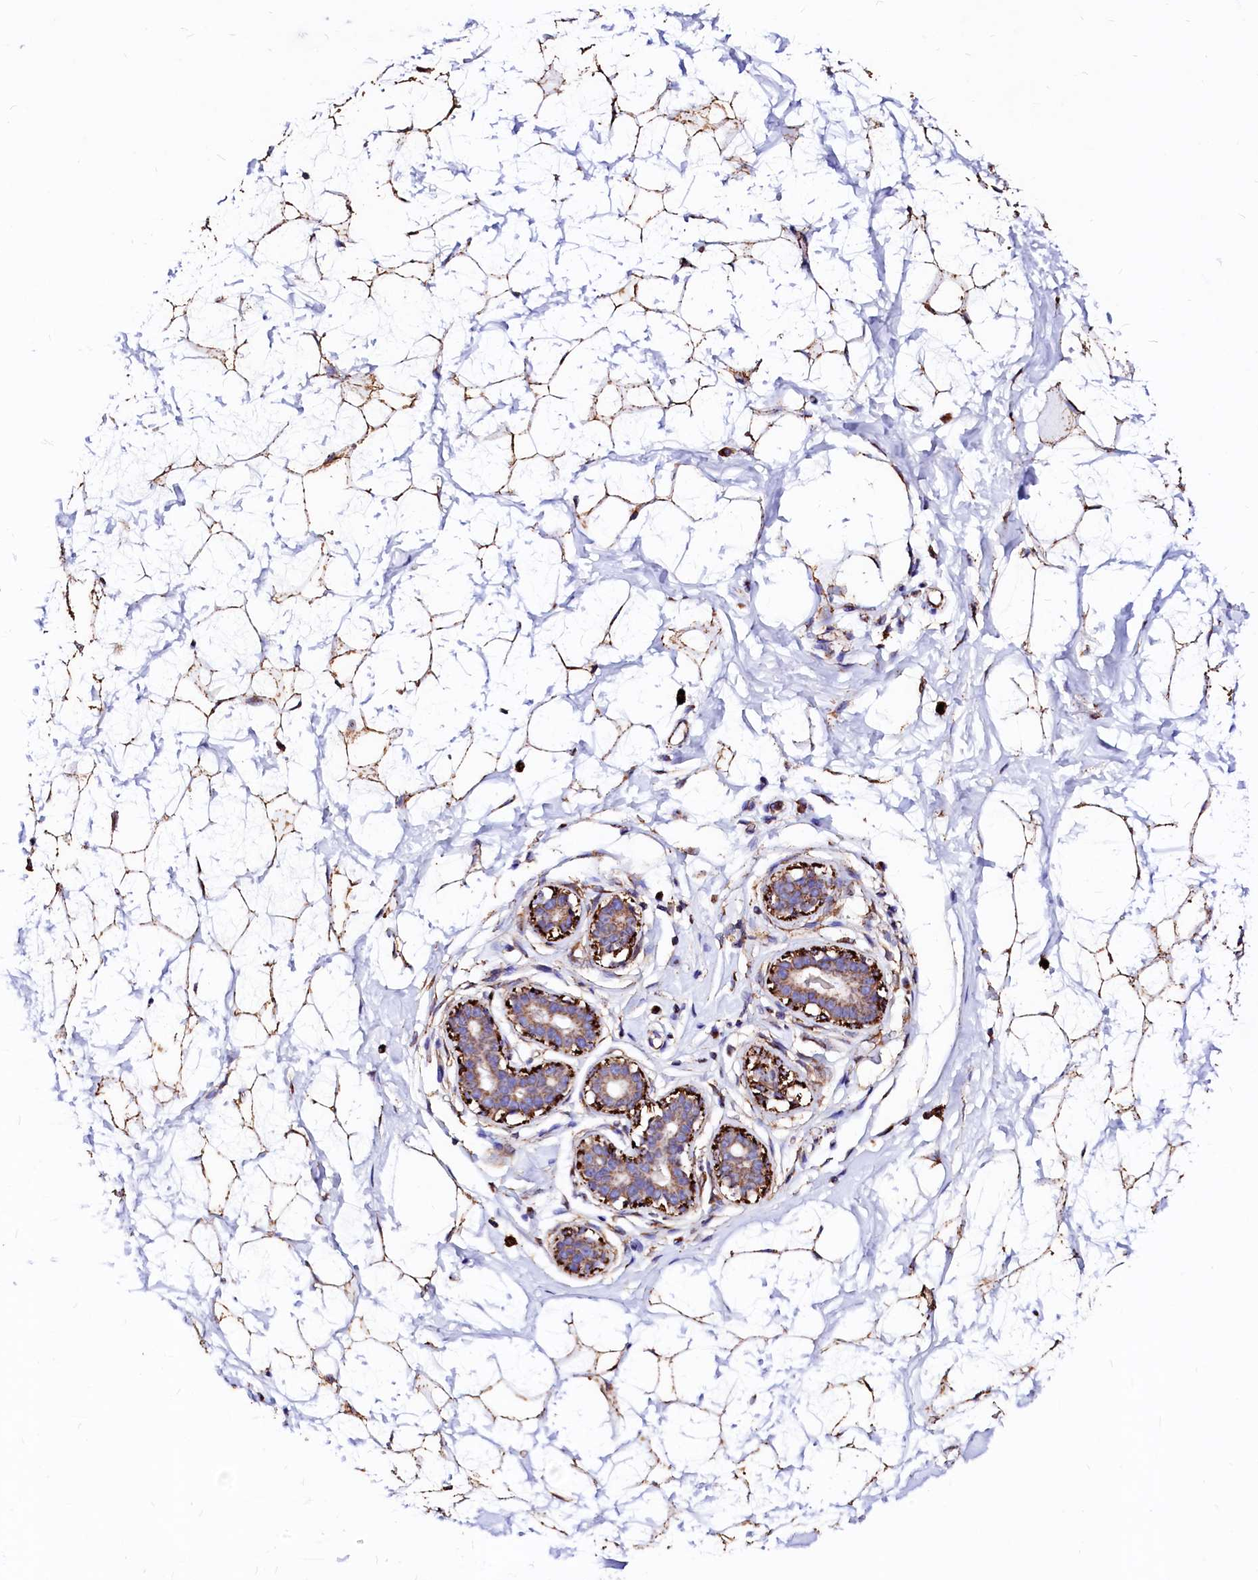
{"staining": {"intensity": "moderate", "quantity": ">75%", "location": "cytoplasmic/membranous"}, "tissue": "breast", "cell_type": "Adipocytes", "image_type": "normal", "snomed": [{"axis": "morphology", "description": "Normal tissue, NOS"}, {"axis": "morphology", "description": "Adenoma, NOS"}, {"axis": "topography", "description": "Breast"}], "caption": "High-magnification brightfield microscopy of normal breast stained with DAB (brown) and counterstained with hematoxylin (blue). adipocytes exhibit moderate cytoplasmic/membranous staining is identified in about>75% of cells.", "gene": "MAOB", "patient": {"sex": "female", "age": 23}}